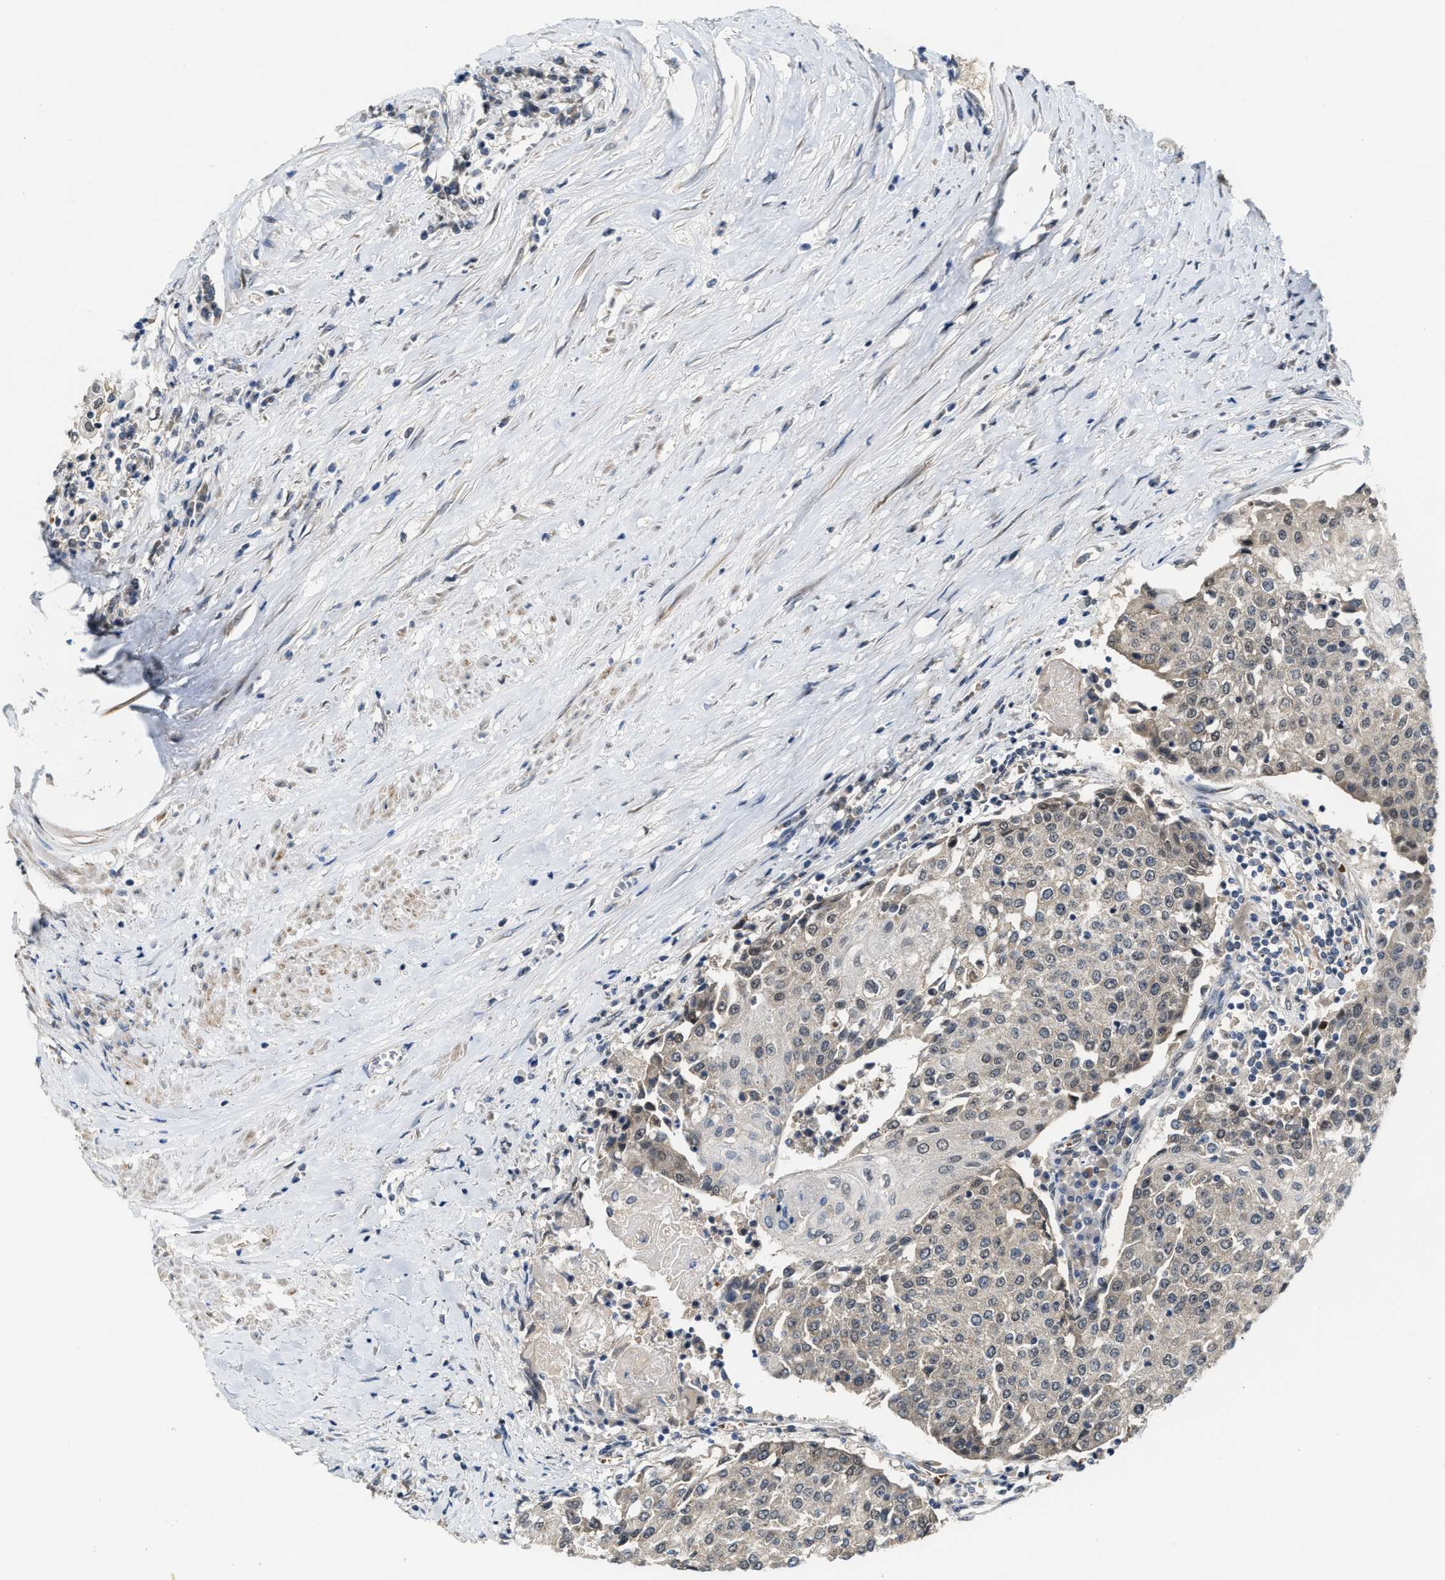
{"staining": {"intensity": "weak", "quantity": "<25%", "location": "cytoplasmic/membranous"}, "tissue": "urothelial cancer", "cell_type": "Tumor cells", "image_type": "cancer", "snomed": [{"axis": "morphology", "description": "Urothelial carcinoma, High grade"}, {"axis": "topography", "description": "Urinary bladder"}], "caption": "High power microscopy histopathology image of an IHC photomicrograph of high-grade urothelial carcinoma, revealing no significant staining in tumor cells. Nuclei are stained in blue.", "gene": "KIF24", "patient": {"sex": "female", "age": 85}}